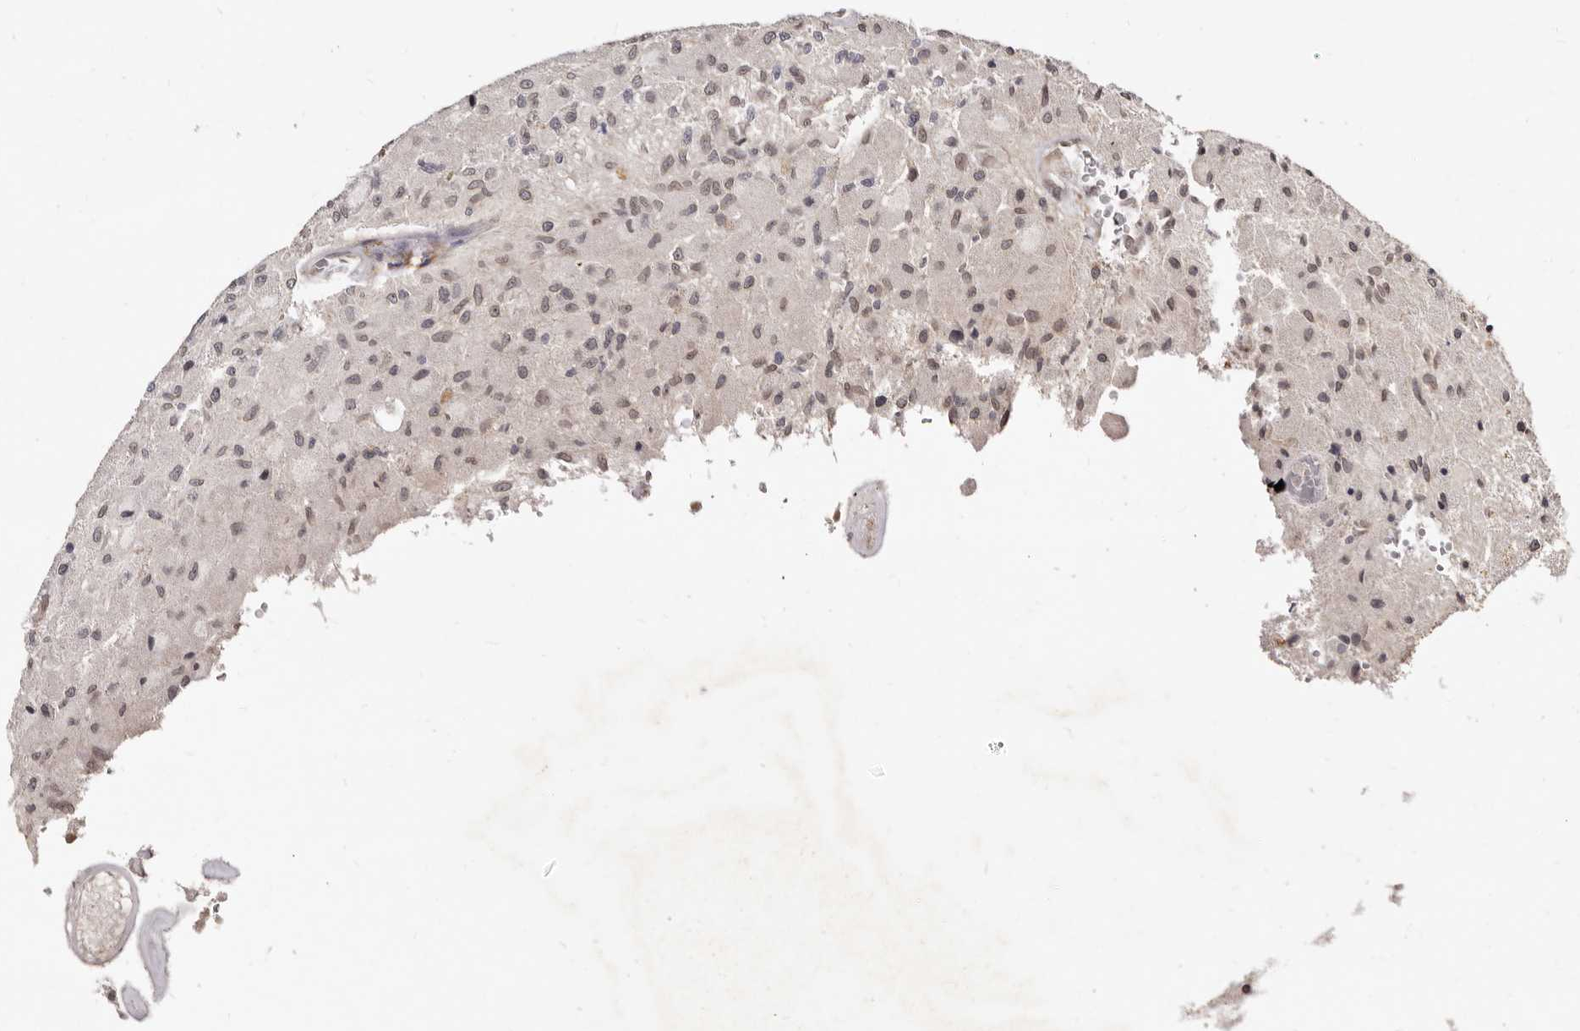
{"staining": {"intensity": "weak", "quantity": "25%-75%", "location": "nuclear"}, "tissue": "glioma", "cell_type": "Tumor cells", "image_type": "cancer", "snomed": [{"axis": "morphology", "description": "Normal tissue, NOS"}, {"axis": "morphology", "description": "Glioma, malignant, High grade"}, {"axis": "topography", "description": "Cerebral cortex"}], "caption": "Immunohistochemistry of glioma shows low levels of weak nuclear expression in about 25%-75% of tumor cells.", "gene": "LCORL", "patient": {"sex": "male", "age": 77}}